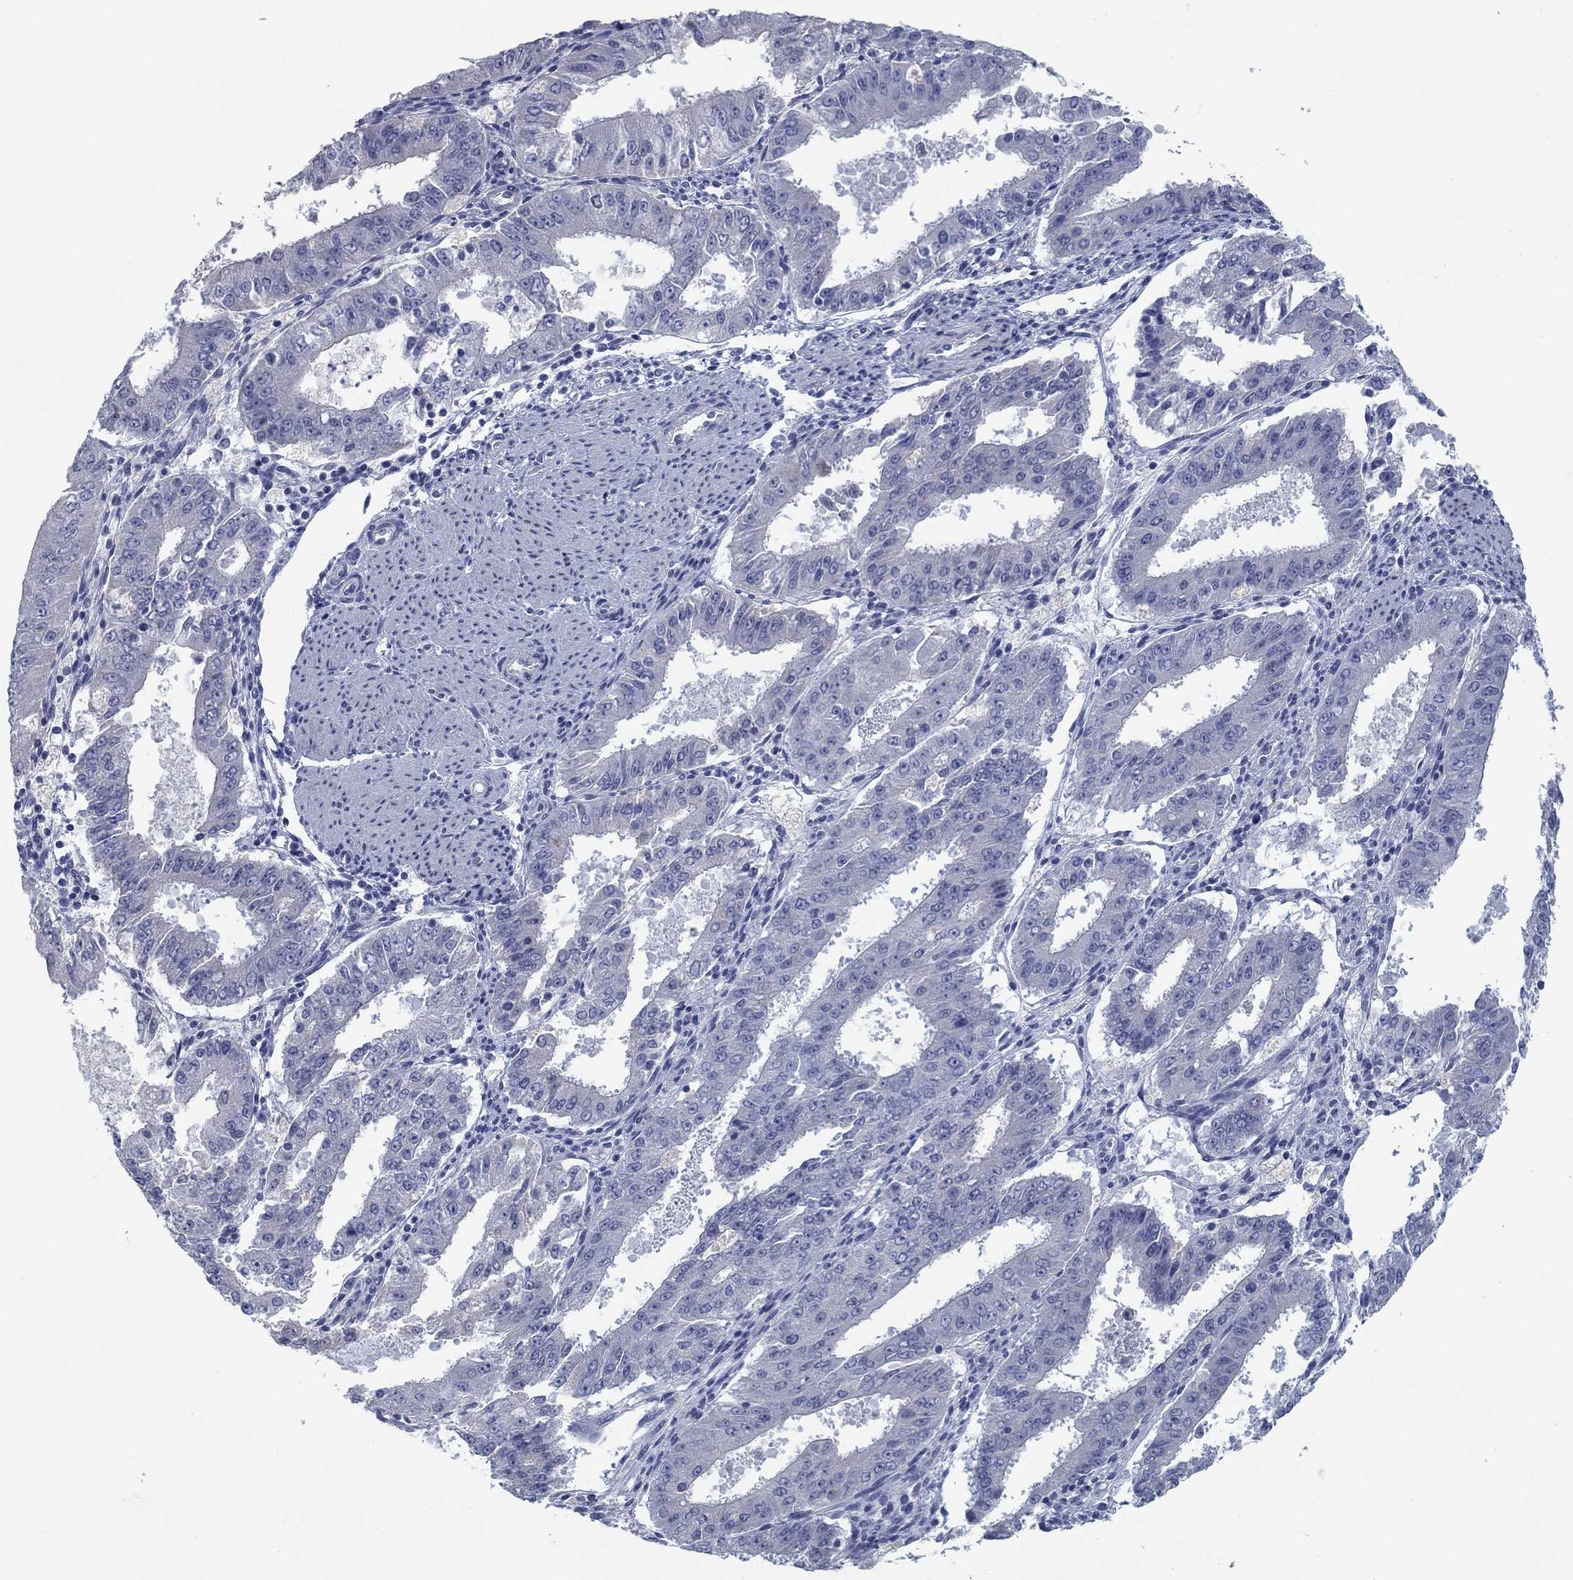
{"staining": {"intensity": "negative", "quantity": "none", "location": "none"}, "tissue": "ovarian cancer", "cell_type": "Tumor cells", "image_type": "cancer", "snomed": [{"axis": "morphology", "description": "Carcinoma, endometroid"}, {"axis": "topography", "description": "Ovary"}], "caption": "This image is of ovarian cancer (endometroid carcinoma) stained with IHC to label a protein in brown with the nuclei are counter-stained blue. There is no staining in tumor cells.", "gene": "APOC3", "patient": {"sex": "female", "age": 42}}